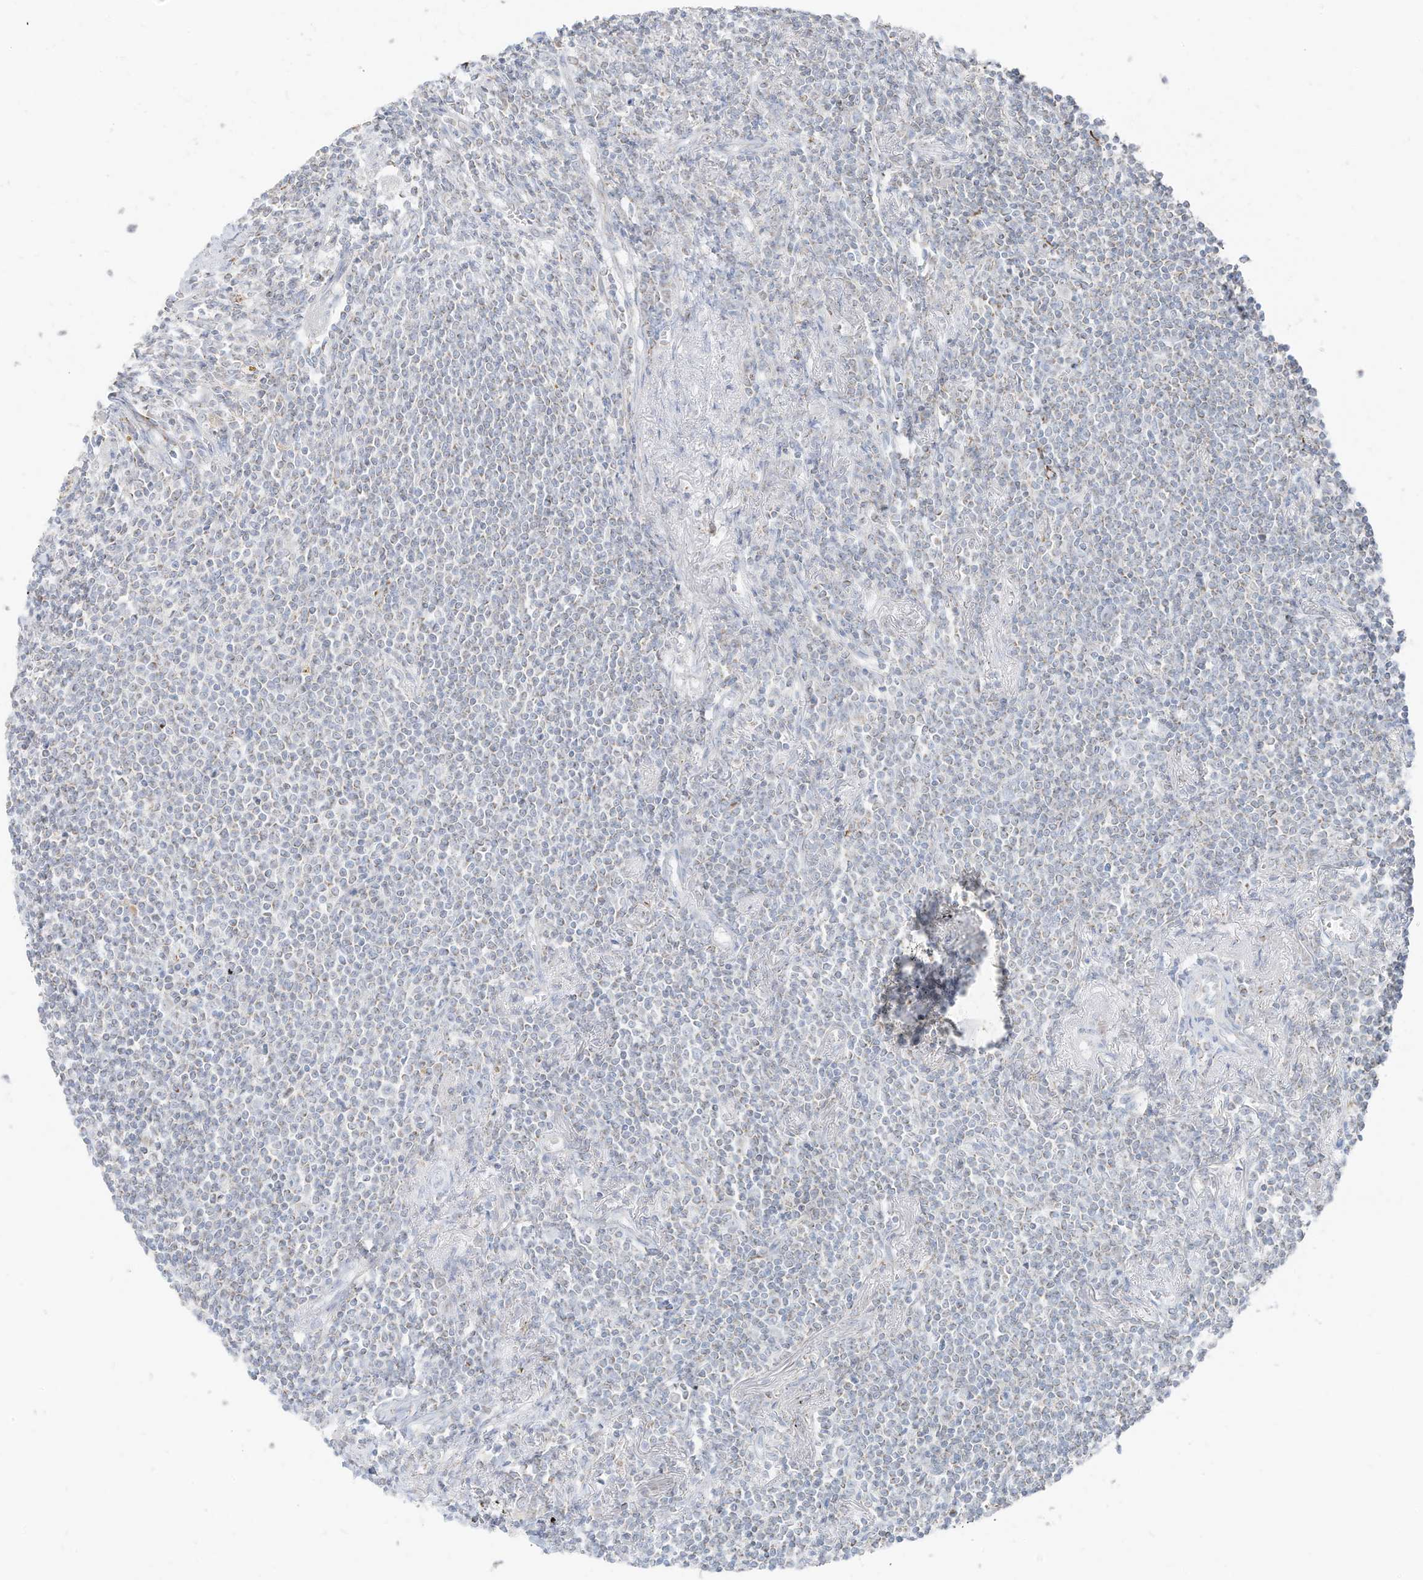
{"staining": {"intensity": "negative", "quantity": "none", "location": "none"}, "tissue": "lymphoma", "cell_type": "Tumor cells", "image_type": "cancer", "snomed": [{"axis": "morphology", "description": "Malignant lymphoma, non-Hodgkin's type, Low grade"}, {"axis": "topography", "description": "Lung"}], "caption": "A high-resolution photomicrograph shows IHC staining of low-grade malignant lymphoma, non-Hodgkin's type, which demonstrates no significant expression in tumor cells.", "gene": "ETHE1", "patient": {"sex": "female", "age": 71}}